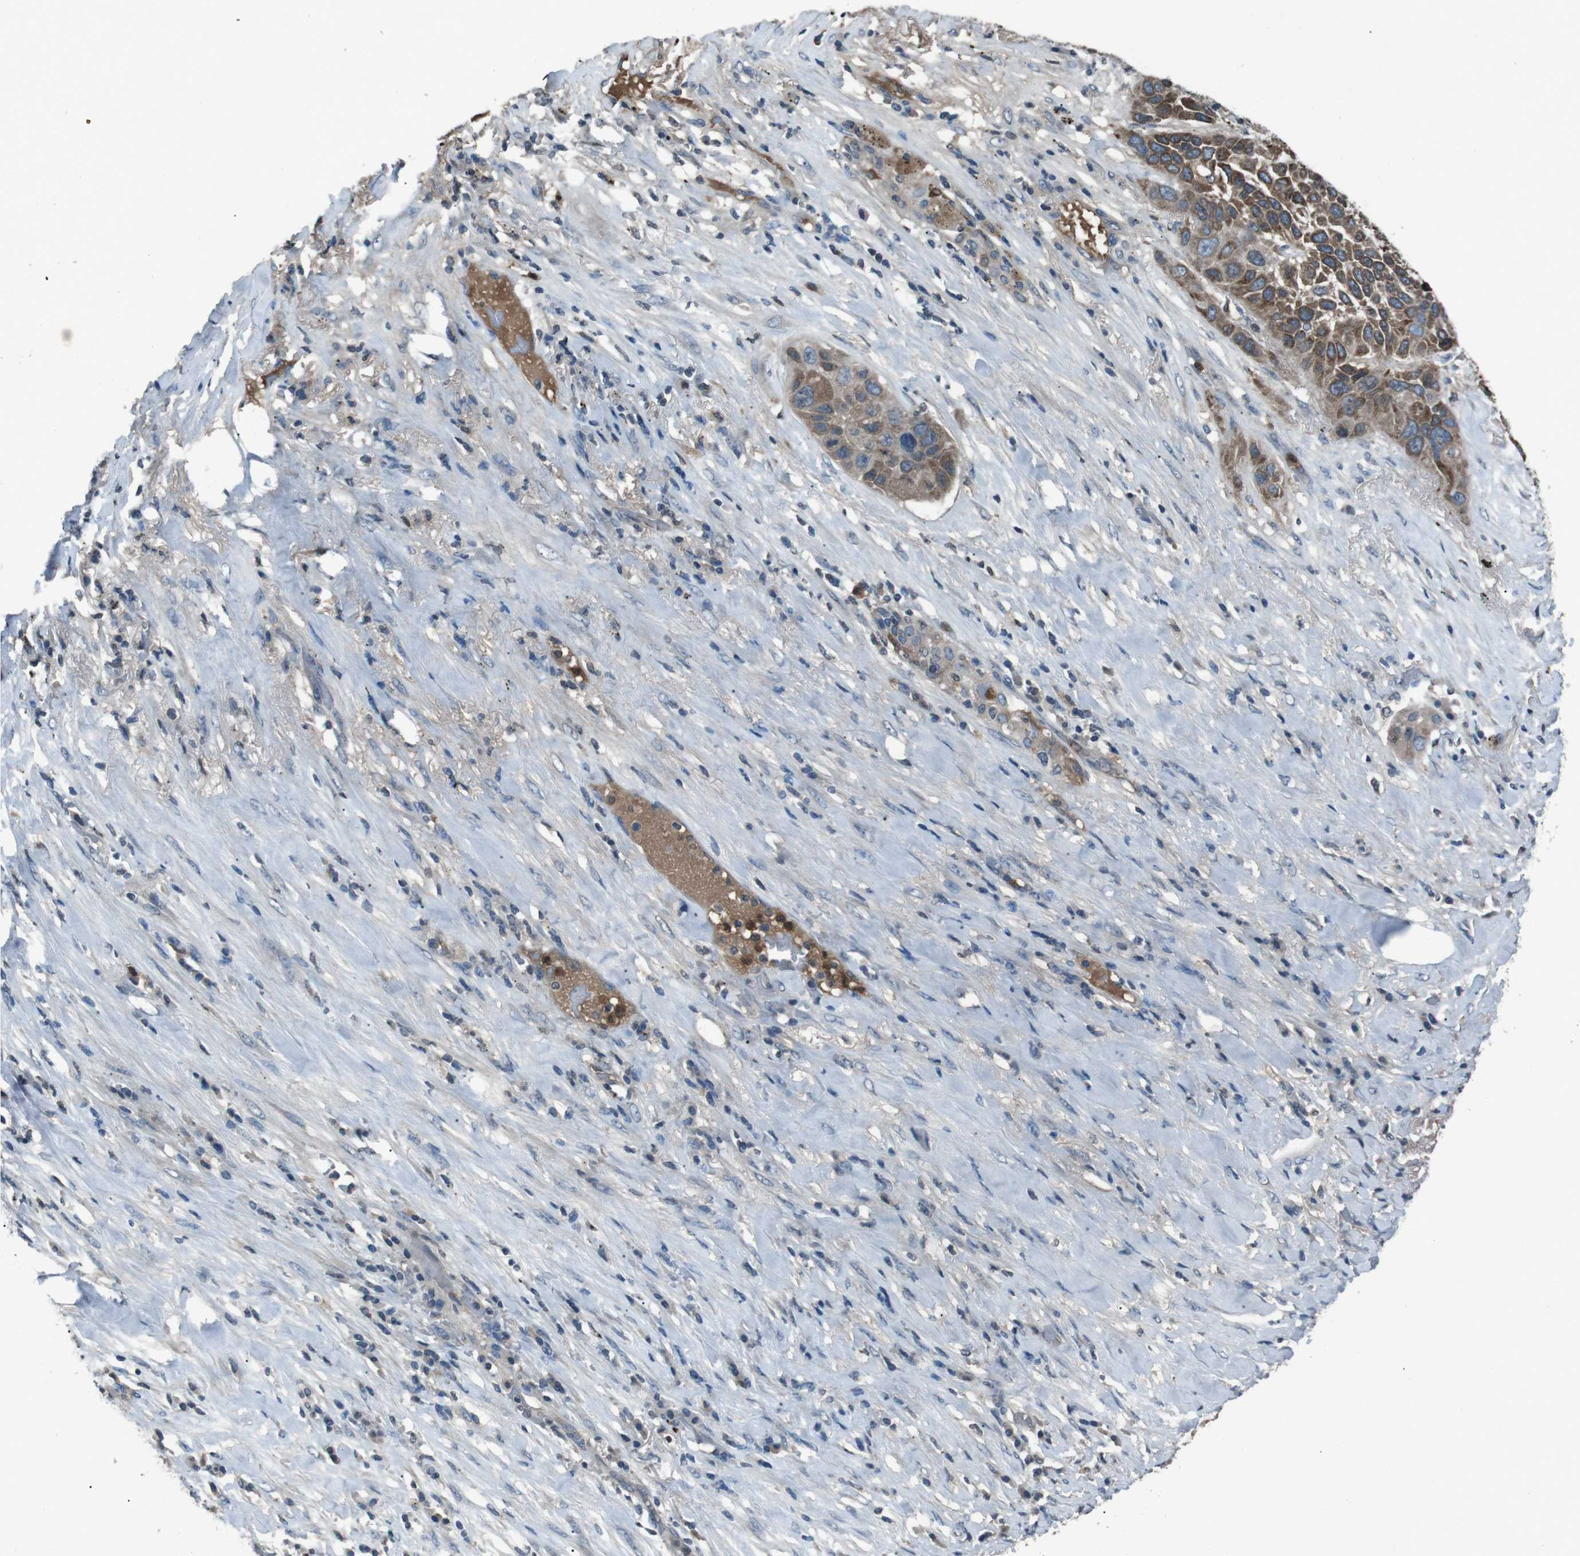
{"staining": {"intensity": "moderate", "quantity": ">75%", "location": "cytoplasmic/membranous"}, "tissue": "lung cancer", "cell_type": "Tumor cells", "image_type": "cancer", "snomed": [{"axis": "morphology", "description": "Squamous cell carcinoma, NOS"}, {"axis": "topography", "description": "Lung"}], "caption": "Protein analysis of squamous cell carcinoma (lung) tissue shows moderate cytoplasmic/membranous expression in about >75% of tumor cells.", "gene": "UGT1A6", "patient": {"sex": "male", "age": 57}}